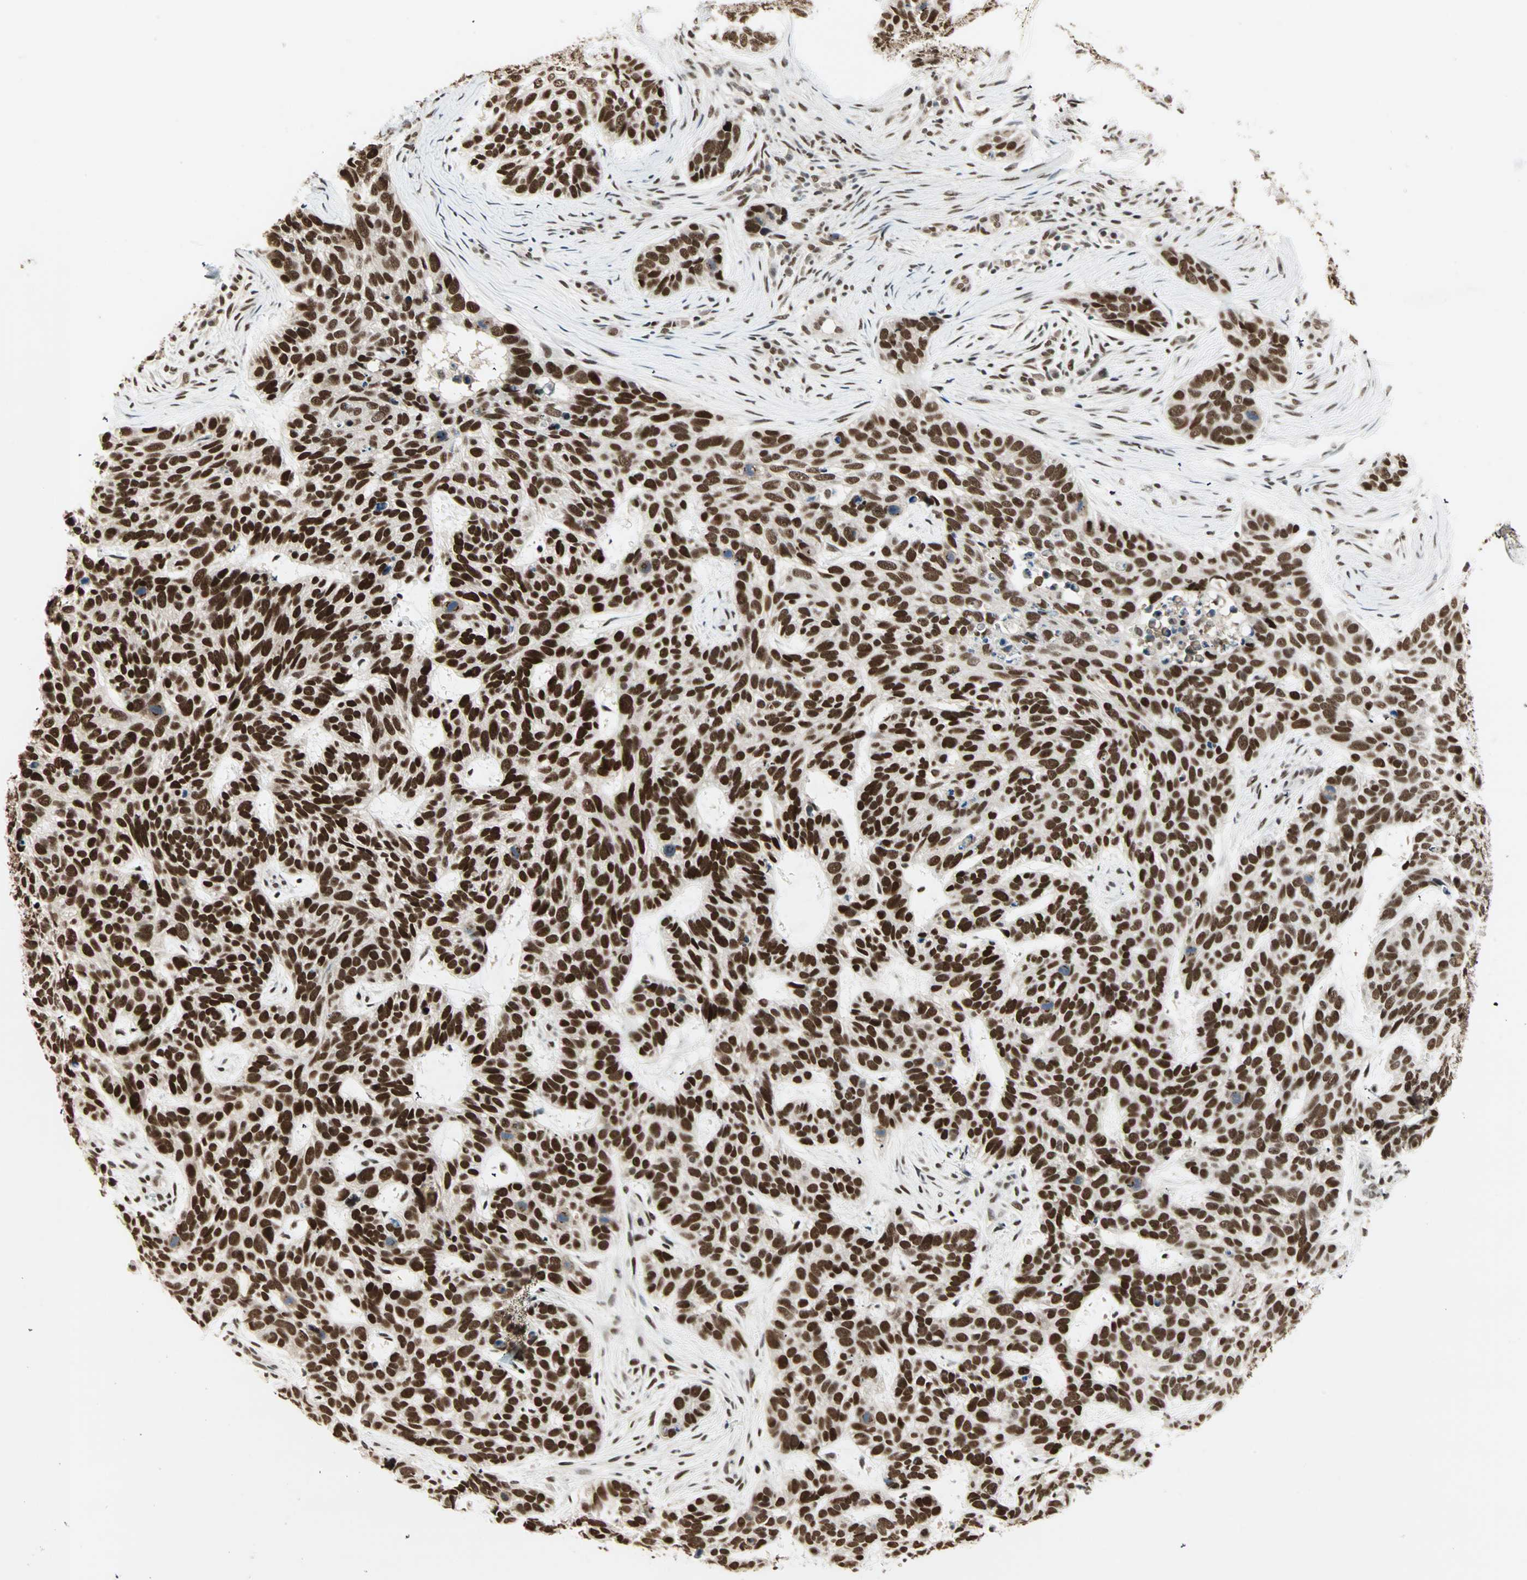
{"staining": {"intensity": "strong", "quantity": ">75%", "location": "nuclear"}, "tissue": "skin cancer", "cell_type": "Tumor cells", "image_type": "cancer", "snomed": [{"axis": "morphology", "description": "Basal cell carcinoma"}, {"axis": "topography", "description": "Skin"}], "caption": "Human skin cancer (basal cell carcinoma) stained for a protein (brown) displays strong nuclear positive expression in about >75% of tumor cells.", "gene": "BLM", "patient": {"sex": "male", "age": 87}}